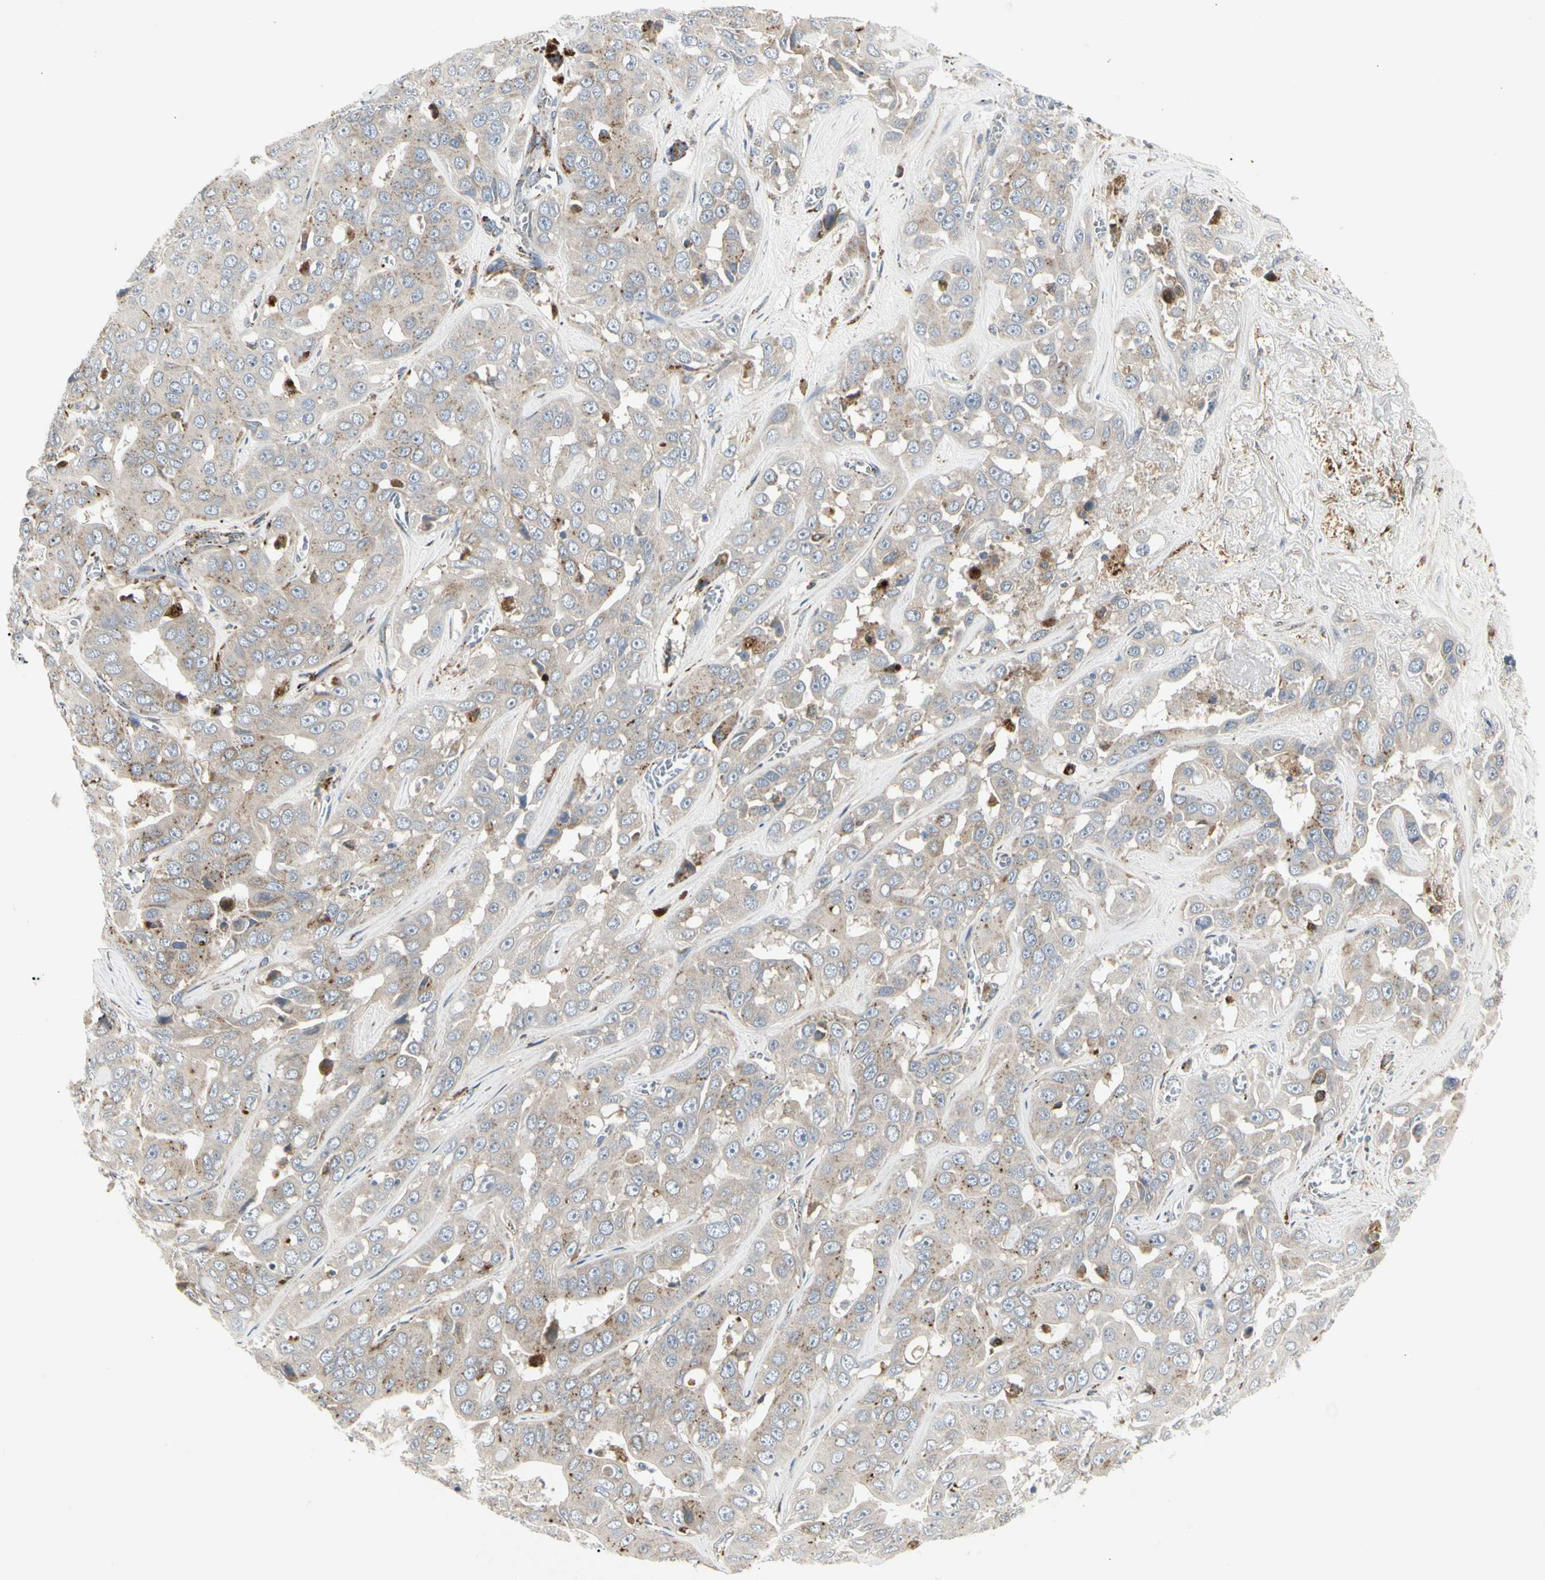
{"staining": {"intensity": "weak", "quantity": "25%-75%", "location": "cytoplasmic/membranous"}, "tissue": "liver cancer", "cell_type": "Tumor cells", "image_type": "cancer", "snomed": [{"axis": "morphology", "description": "Cholangiocarcinoma"}, {"axis": "topography", "description": "Liver"}], "caption": "Immunohistochemical staining of human cholangiocarcinoma (liver) exhibits weak cytoplasmic/membranous protein staining in about 25%-75% of tumor cells. (Brightfield microscopy of DAB IHC at high magnification).", "gene": "GRN", "patient": {"sex": "female", "age": 52}}